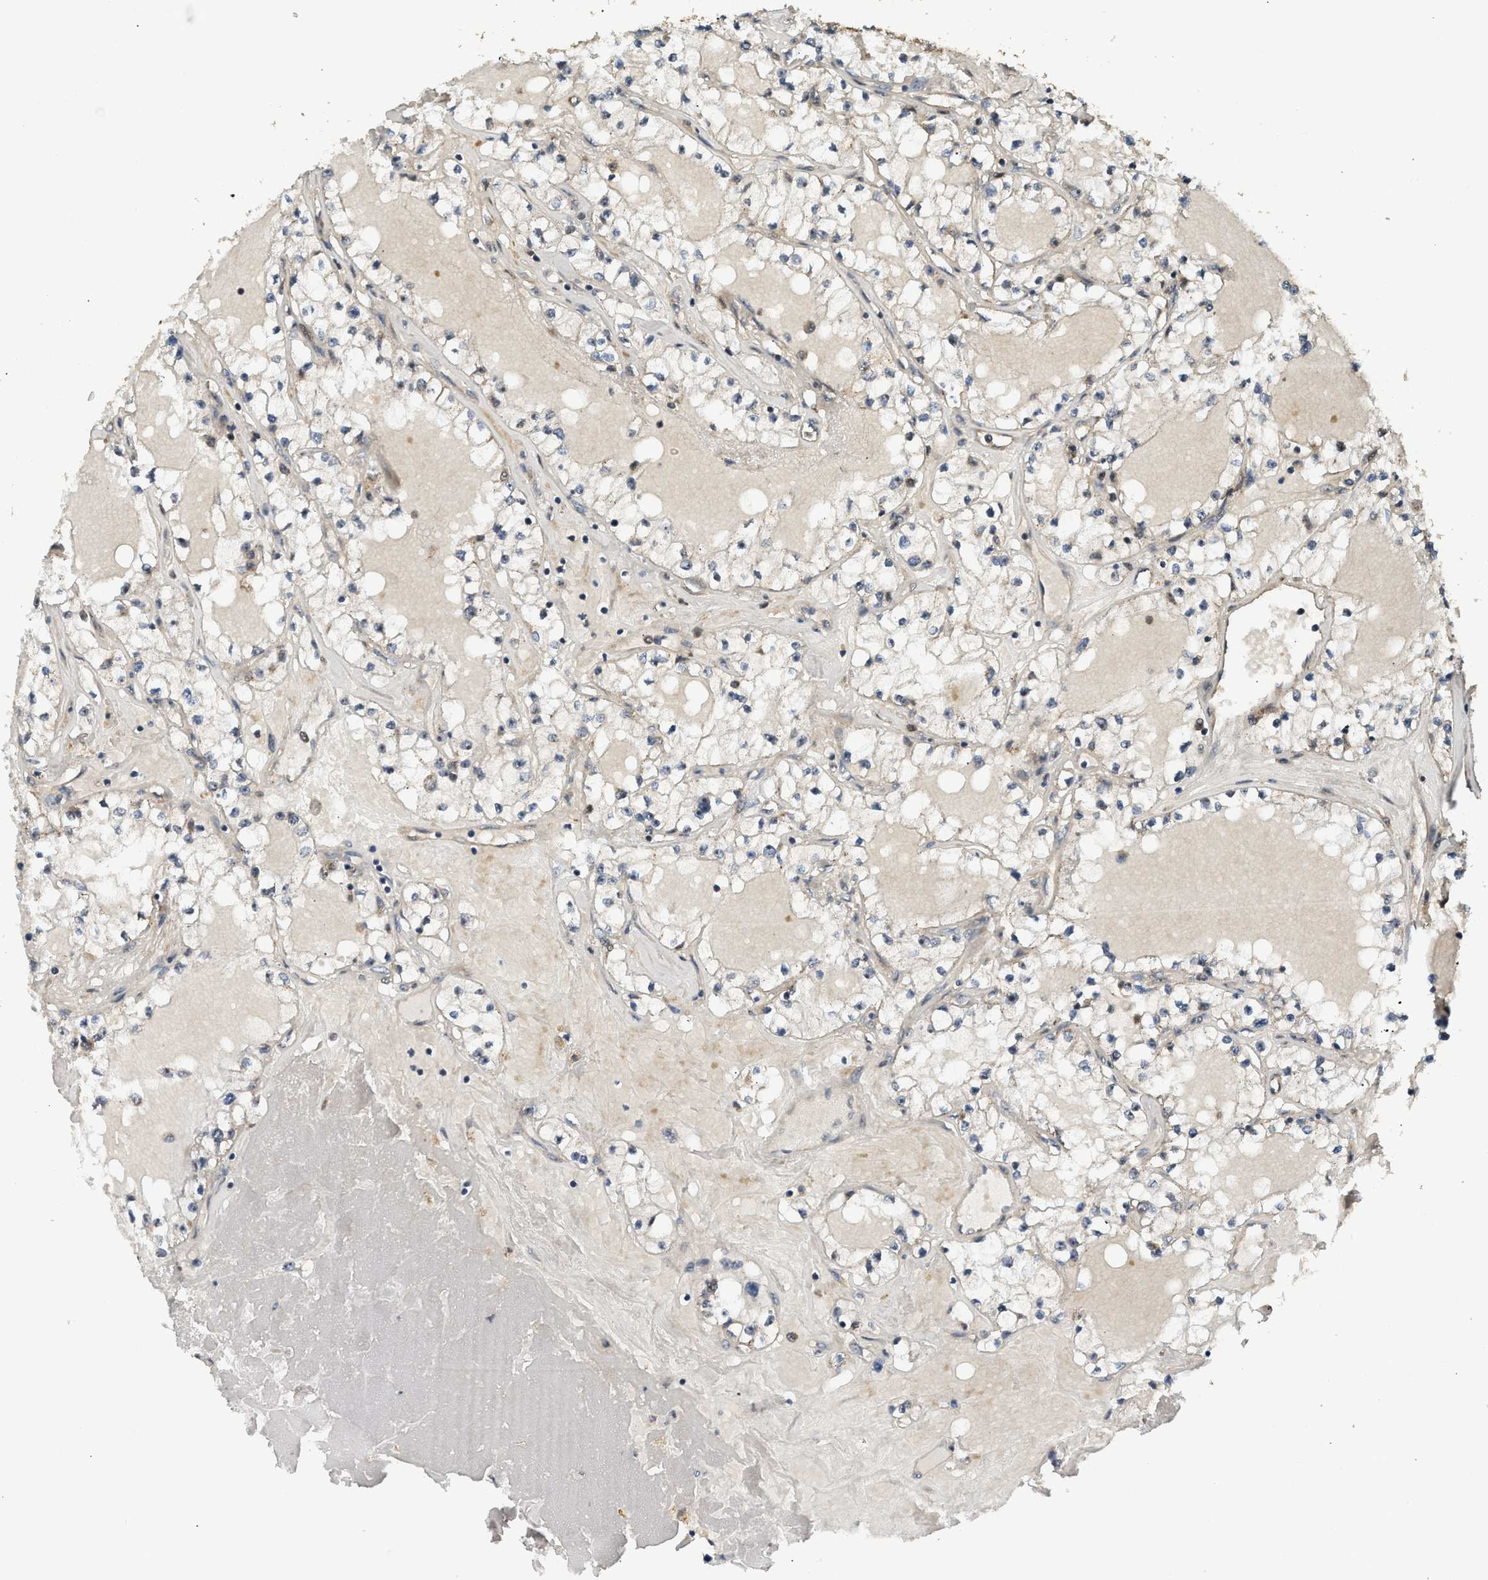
{"staining": {"intensity": "negative", "quantity": "none", "location": "none"}, "tissue": "renal cancer", "cell_type": "Tumor cells", "image_type": "cancer", "snomed": [{"axis": "morphology", "description": "Adenocarcinoma, NOS"}, {"axis": "topography", "description": "Kidney"}], "caption": "DAB immunohistochemical staining of human renal adenocarcinoma exhibits no significant expression in tumor cells.", "gene": "GET1", "patient": {"sex": "male", "age": 56}}